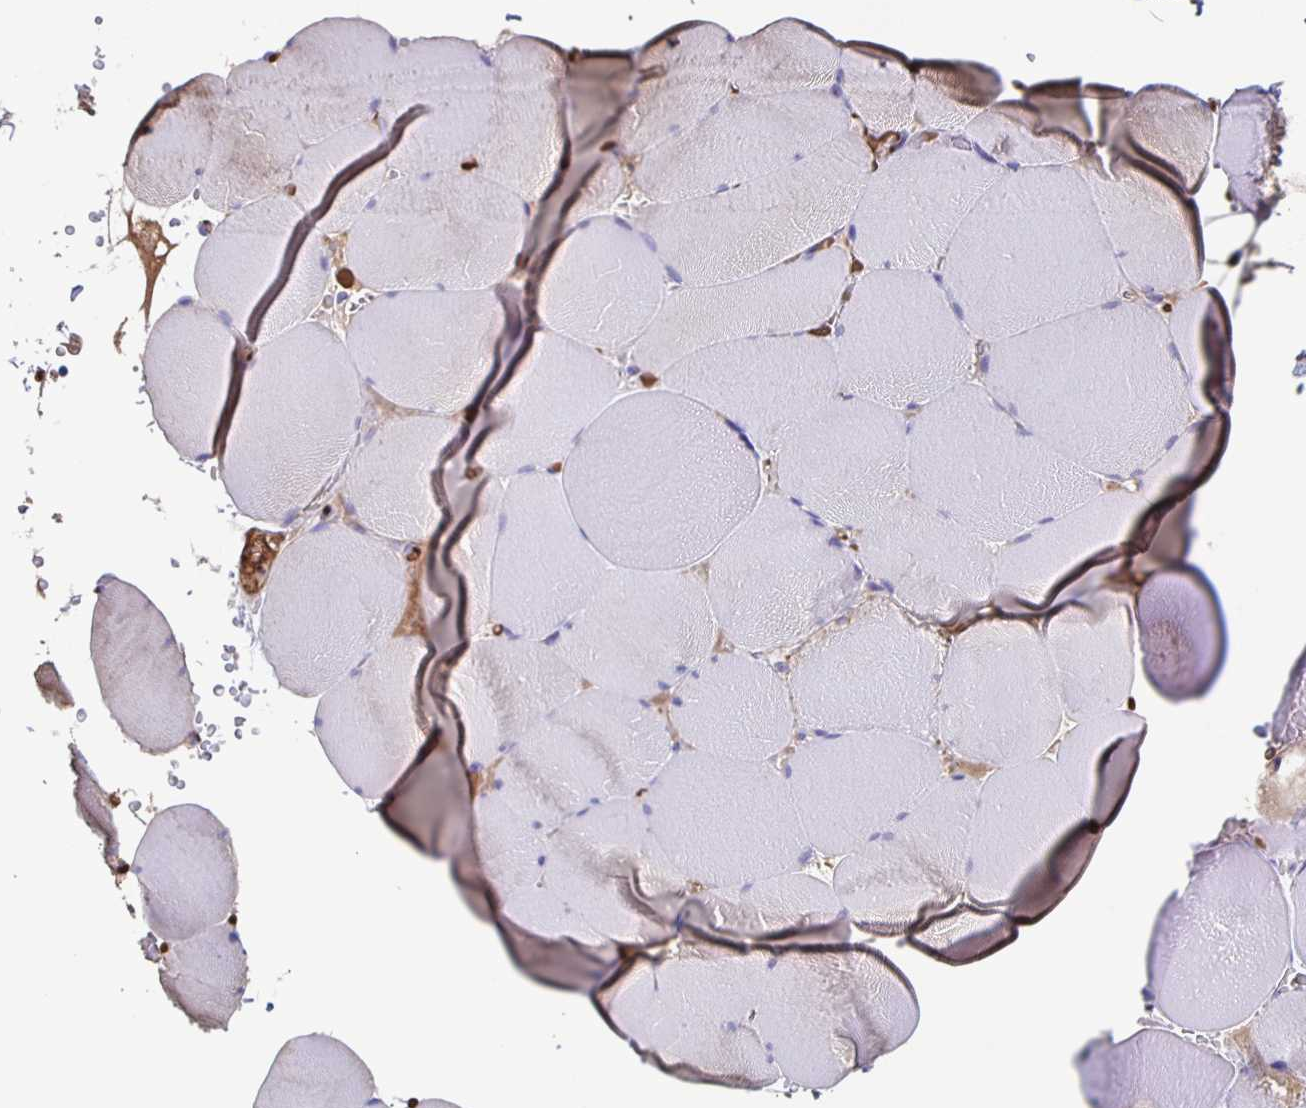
{"staining": {"intensity": "negative", "quantity": "none", "location": "none"}, "tissue": "skeletal muscle", "cell_type": "Myocytes", "image_type": "normal", "snomed": [{"axis": "morphology", "description": "Normal tissue, NOS"}, {"axis": "topography", "description": "Skeletal muscle"}, {"axis": "topography", "description": "Head-Neck"}], "caption": "The micrograph reveals no staining of myocytes in benign skeletal muscle. Nuclei are stained in blue.", "gene": "FGA", "patient": {"sex": "male", "age": 66}}